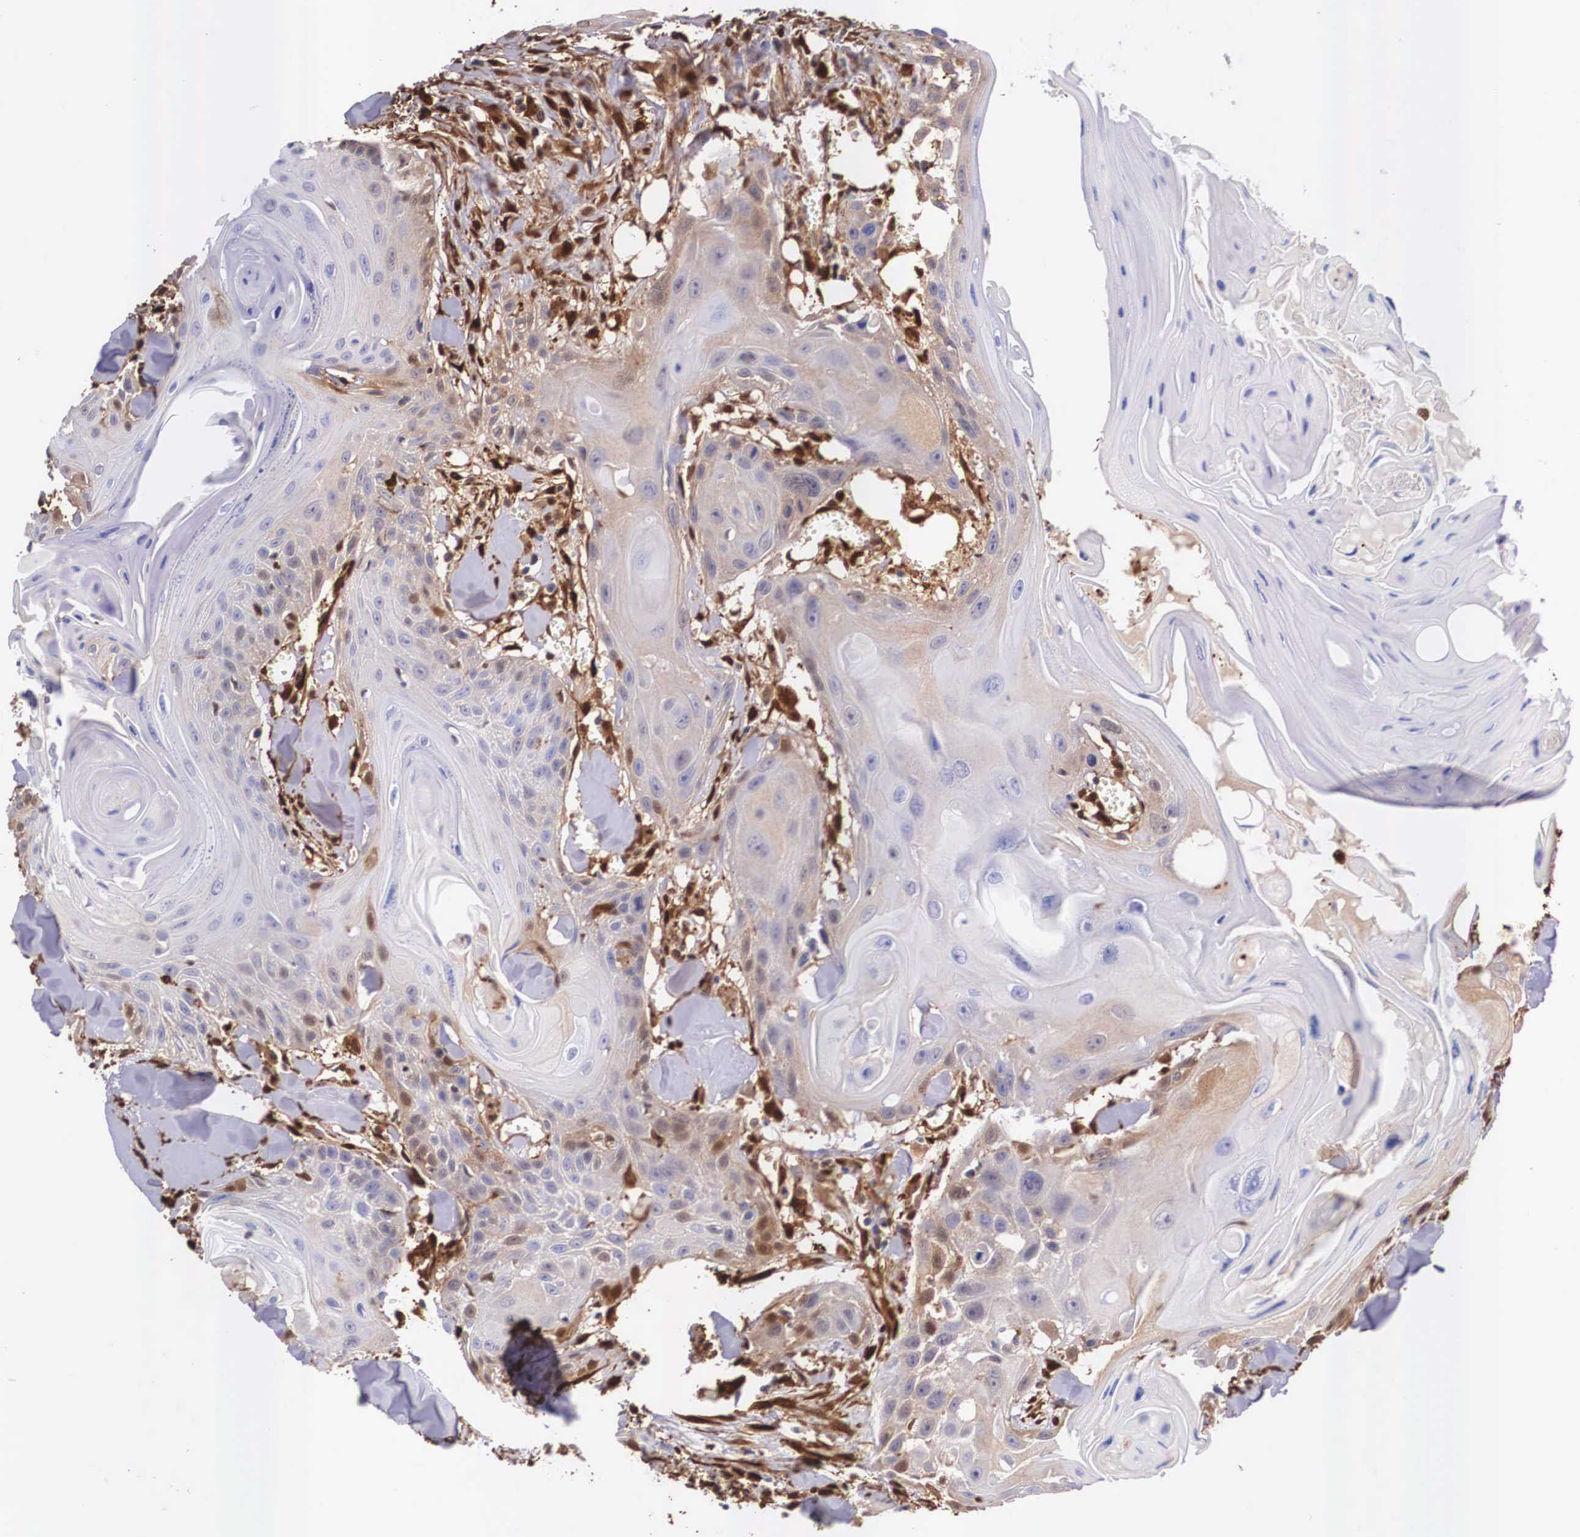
{"staining": {"intensity": "weak", "quantity": "25%-75%", "location": "cytoplasmic/membranous"}, "tissue": "head and neck cancer", "cell_type": "Tumor cells", "image_type": "cancer", "snomed": [{"axis": "morphology", "description": "Squamous cell carcinoma, NOS"}, {"axis": "morphology", "description": "Squamous cell carcinoma, metastatic, NOS"}, {"axis": "topography", "description": "Lymph node"}, {"axis": "topography", "description": "Salivary gland"}, {"axis": "topography", "description": "Head-Neck"}], "caption": "A histopathology image of squamous cell carcinoma (head and neck) stained for a protein demonstrates weak cytoplasmic/membranous brown staining in tumor cells.", "gene": "LGALS1", "patient": {"sex": "female", "age": 74}}